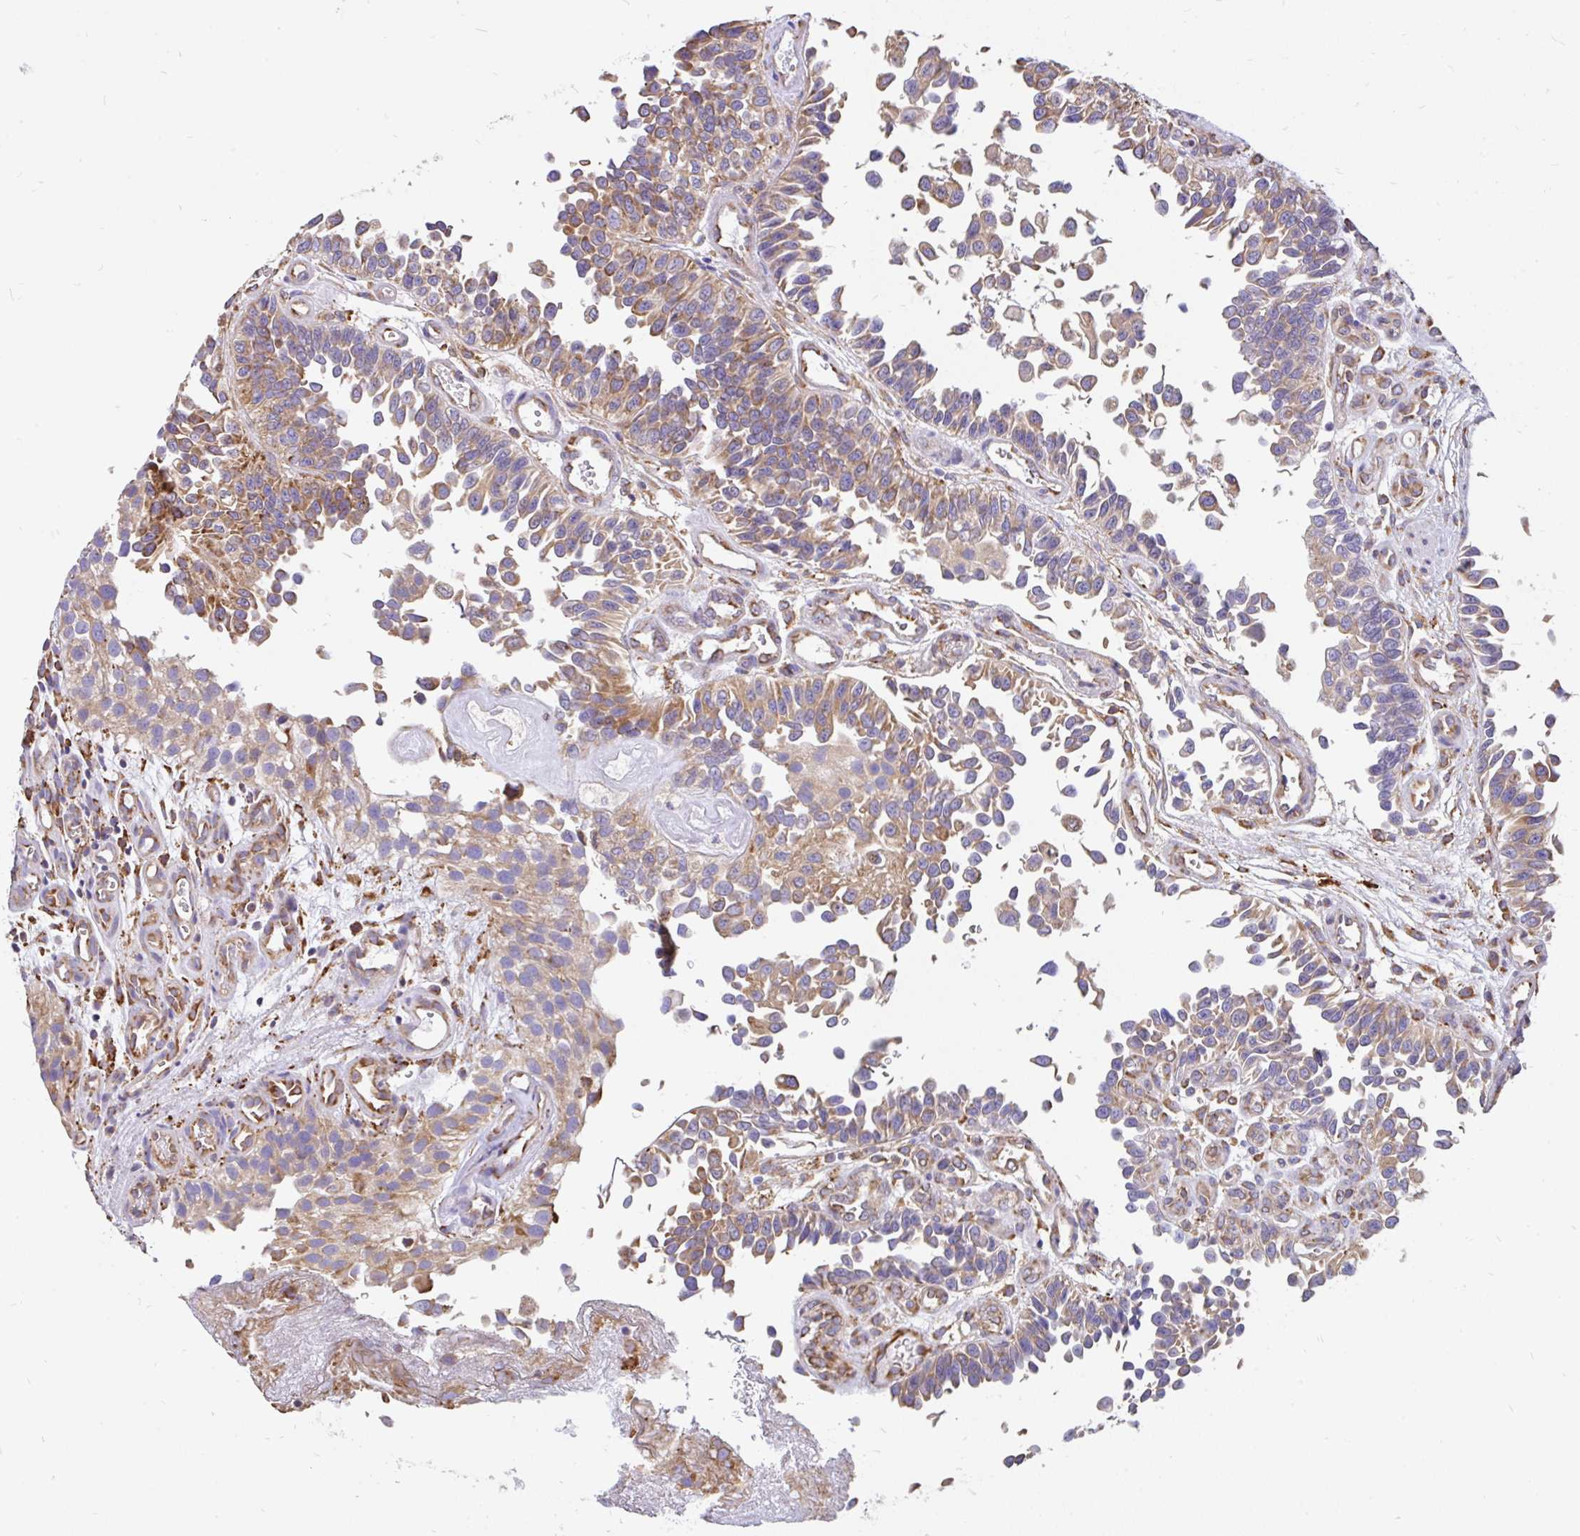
{"staining": {"intensity": "moderate", "quantity": "25%-75%", "location": "cytoplasmic/membranous"}, "tissue": "urothelial cancer", "cell_type": "Tumor cells", "image_type": "cancer", "snomed": [{"axis": "morphology", "description": "Urothelial carcinoma, NOS"}, {"axis": "topography", "description": "Urinary bladder"}], "caption": "A brown stain labels moderate cytoplasmic/membranous positivity of a protein in transitional cell carcinoma tumor cells.", "gene": "EML5", "patient": {"sex": "male", "age": 87}}